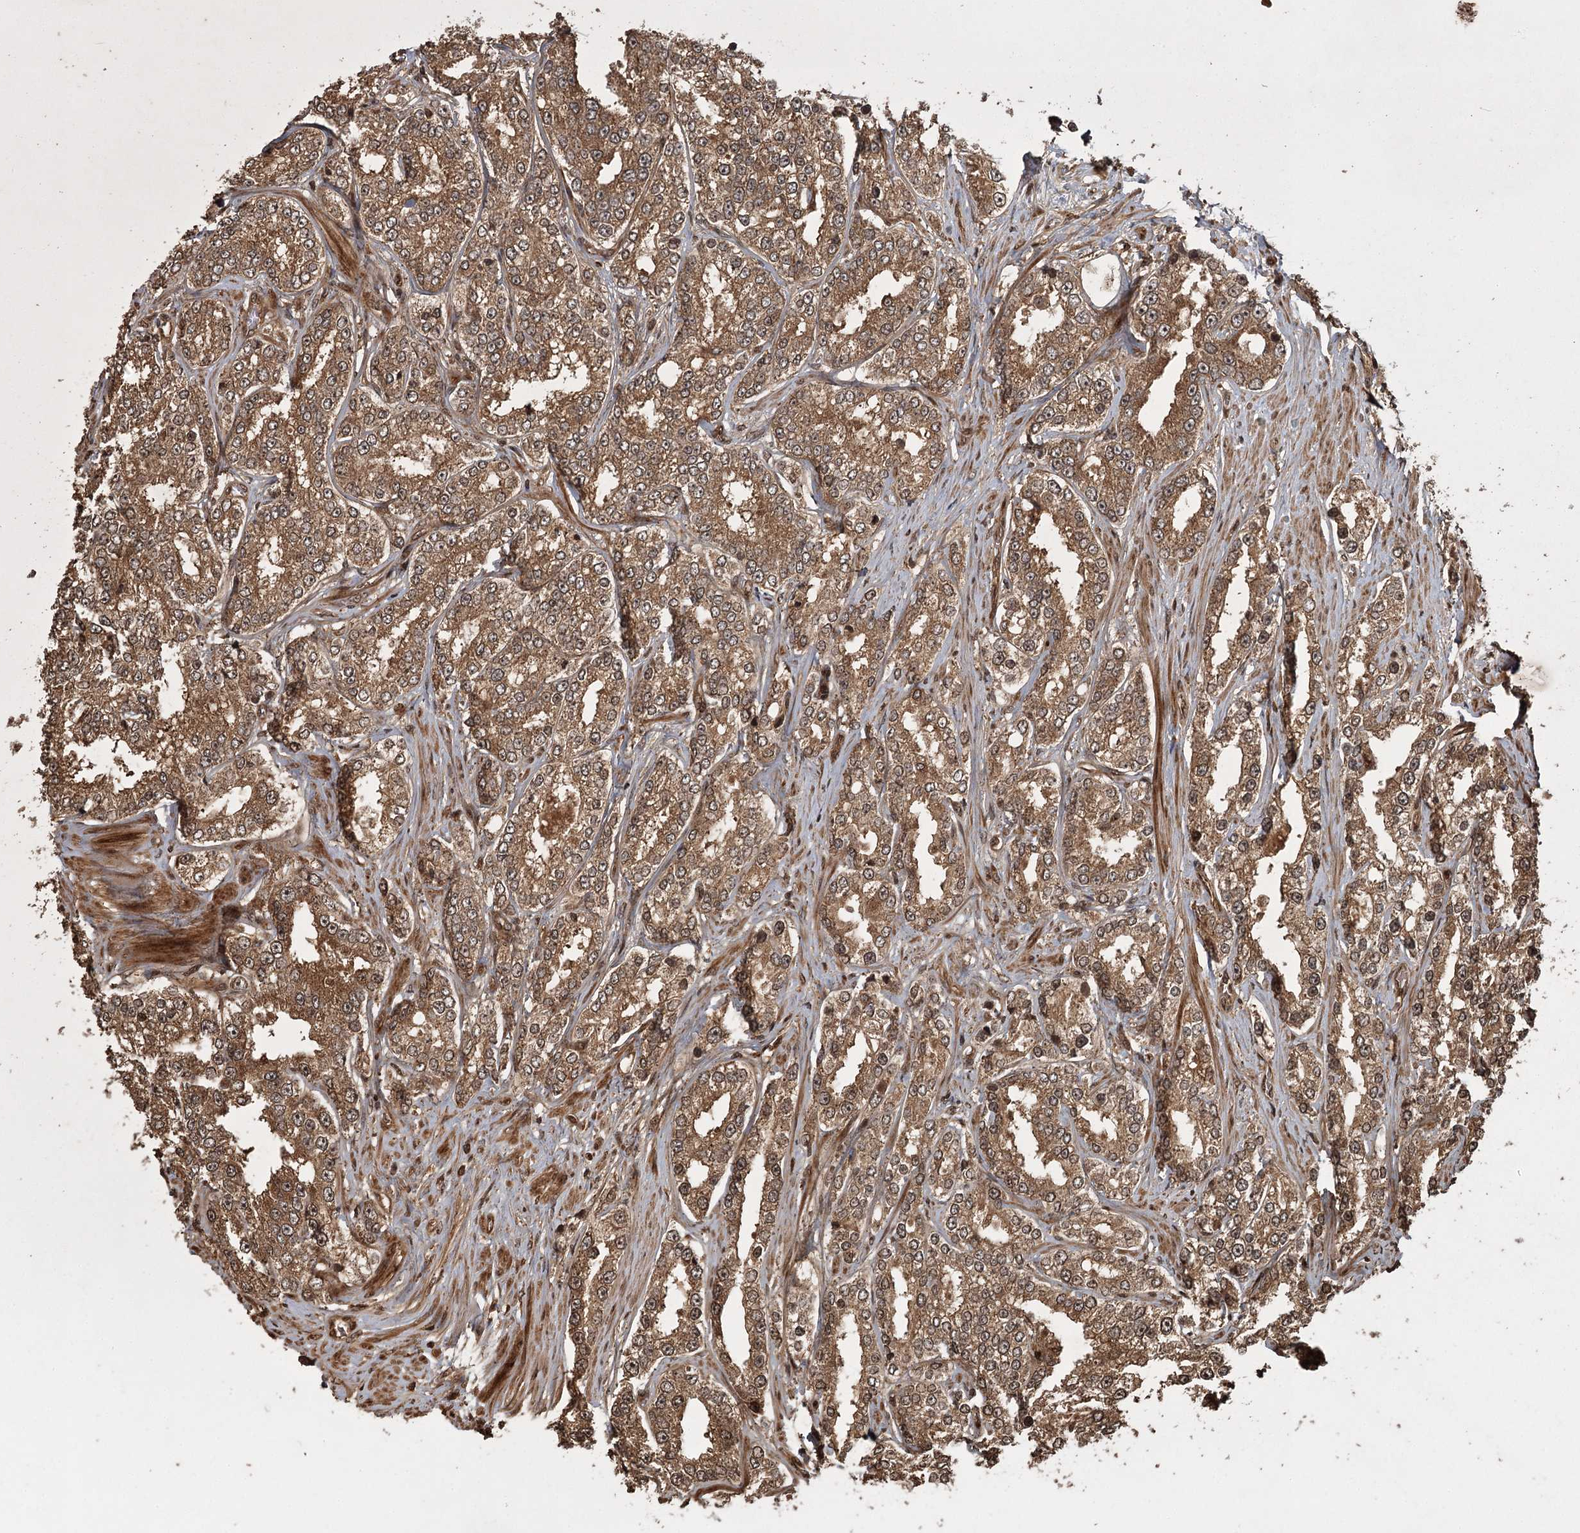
{"staining": {"intensity": "moderate", "quantity": ">75%", "location": "cytoplasmic/membranous"}, "tissue": "prostate cancer", "cell_type": "Tumor cells", "image_type": "cancer", "snomed": [{"axis": "morphology", "description": "Normal tissue, NOS"}, {"axis": "morphology", "description": "Adenocarcinoma, High grade"}, {"axis": "topography", "description": "Prostate"}], "caption": "Prostate cancer was stained to show a protein in brown. There is medium levels of moderate cytoplasmic/membranous staining in approximately >75% of tumor cells.", "gene": "RPAP3", "patient": {"sex": "male", "age": 83}}